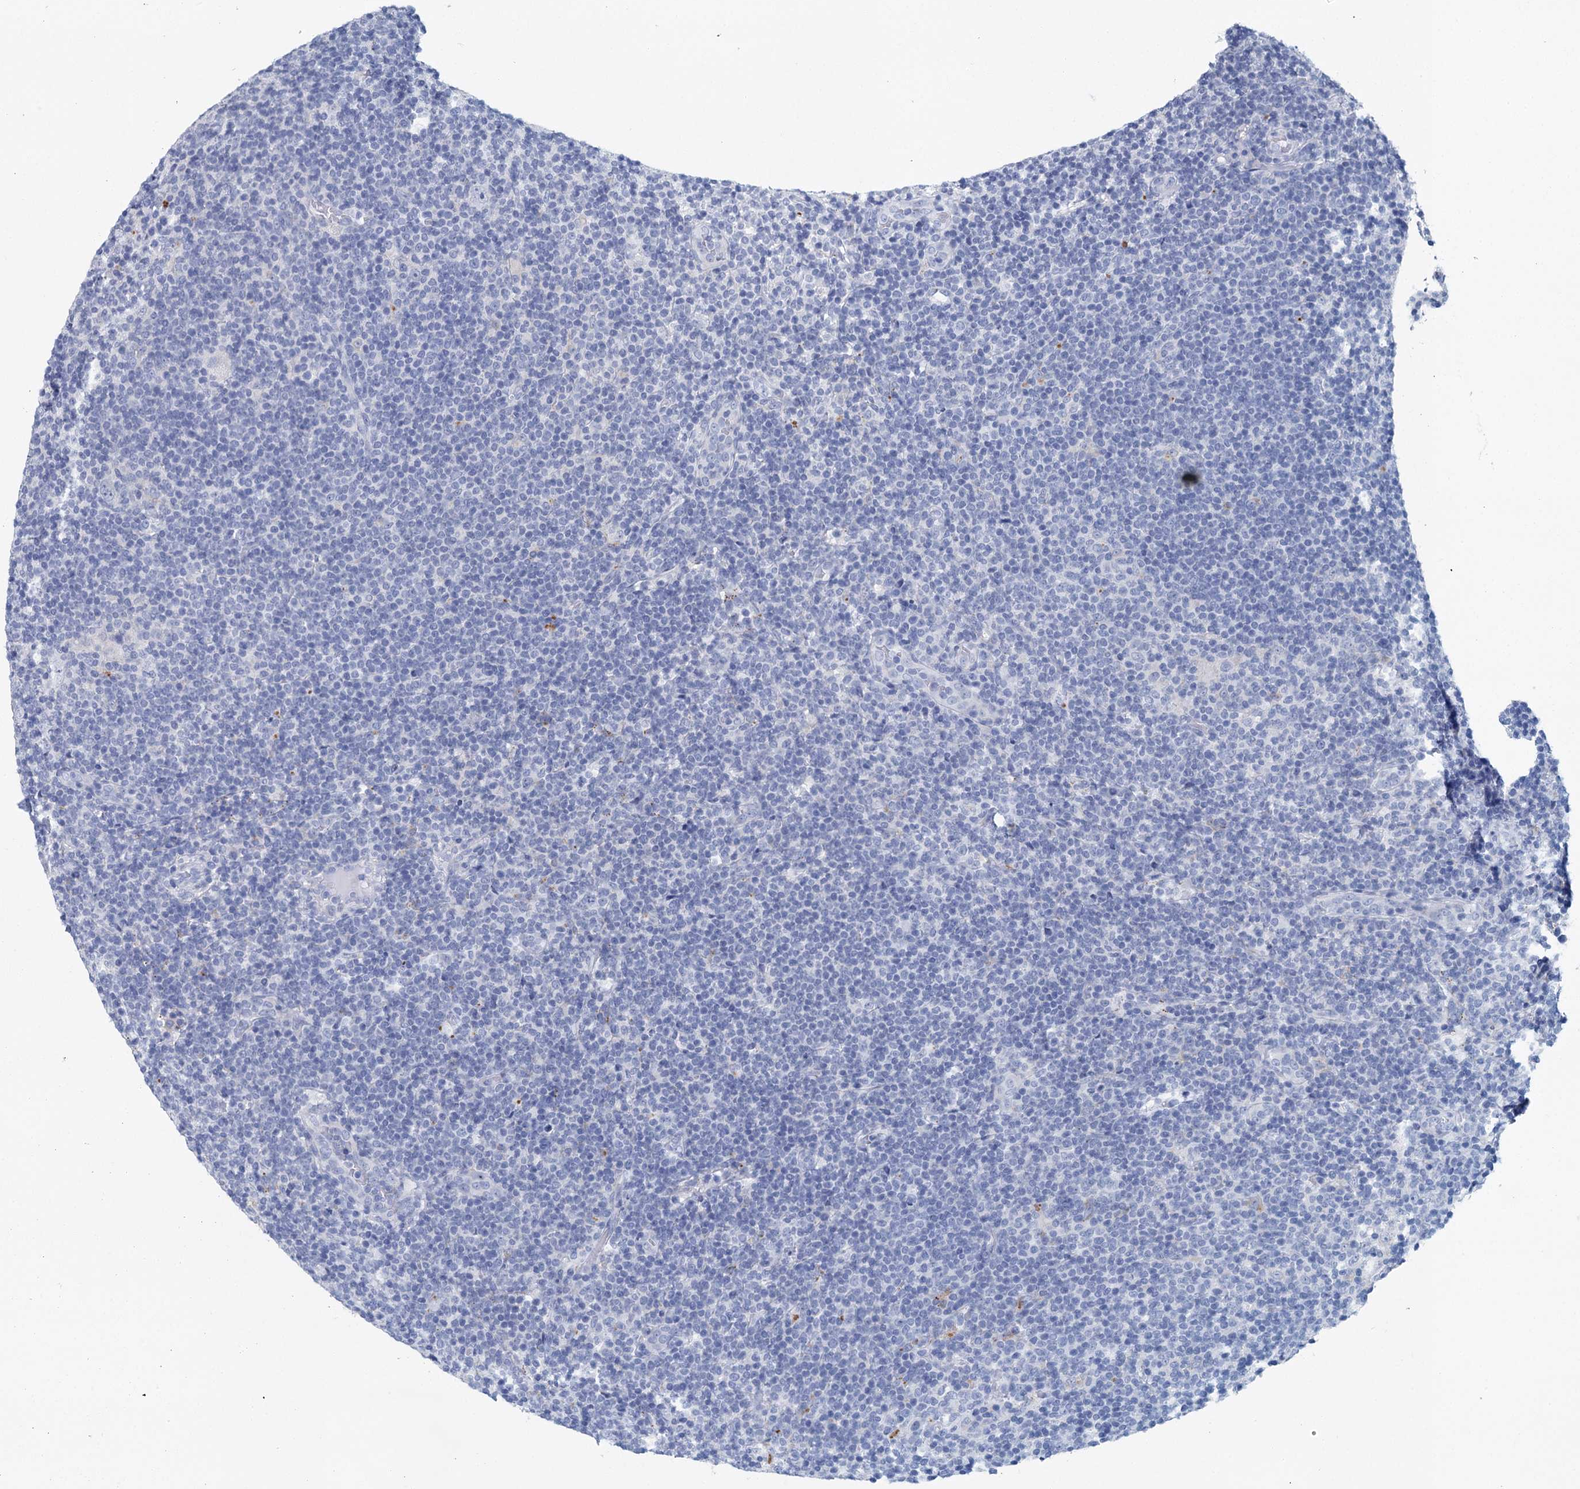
{"staining": {"intensity": "negative", "quantity": "none", "location": "none"}, "tissue": "lymphoma", "cell_type": "Tumor cells", "image_type": "cancer", "snomed": [{"axis": "morphology", "description": "Hodgkin's disease, NOS"}, {"axis": "topography", "description": "Lymph node"}], "caption": "Immunohistochemistry image of neoplastic tissue: human Hodgkin's disease stained with DAB demonstrates no significant protein staining in tumor cells.", "gene": "METTL7B", "patient": {"sex": "female", "age": 57}}